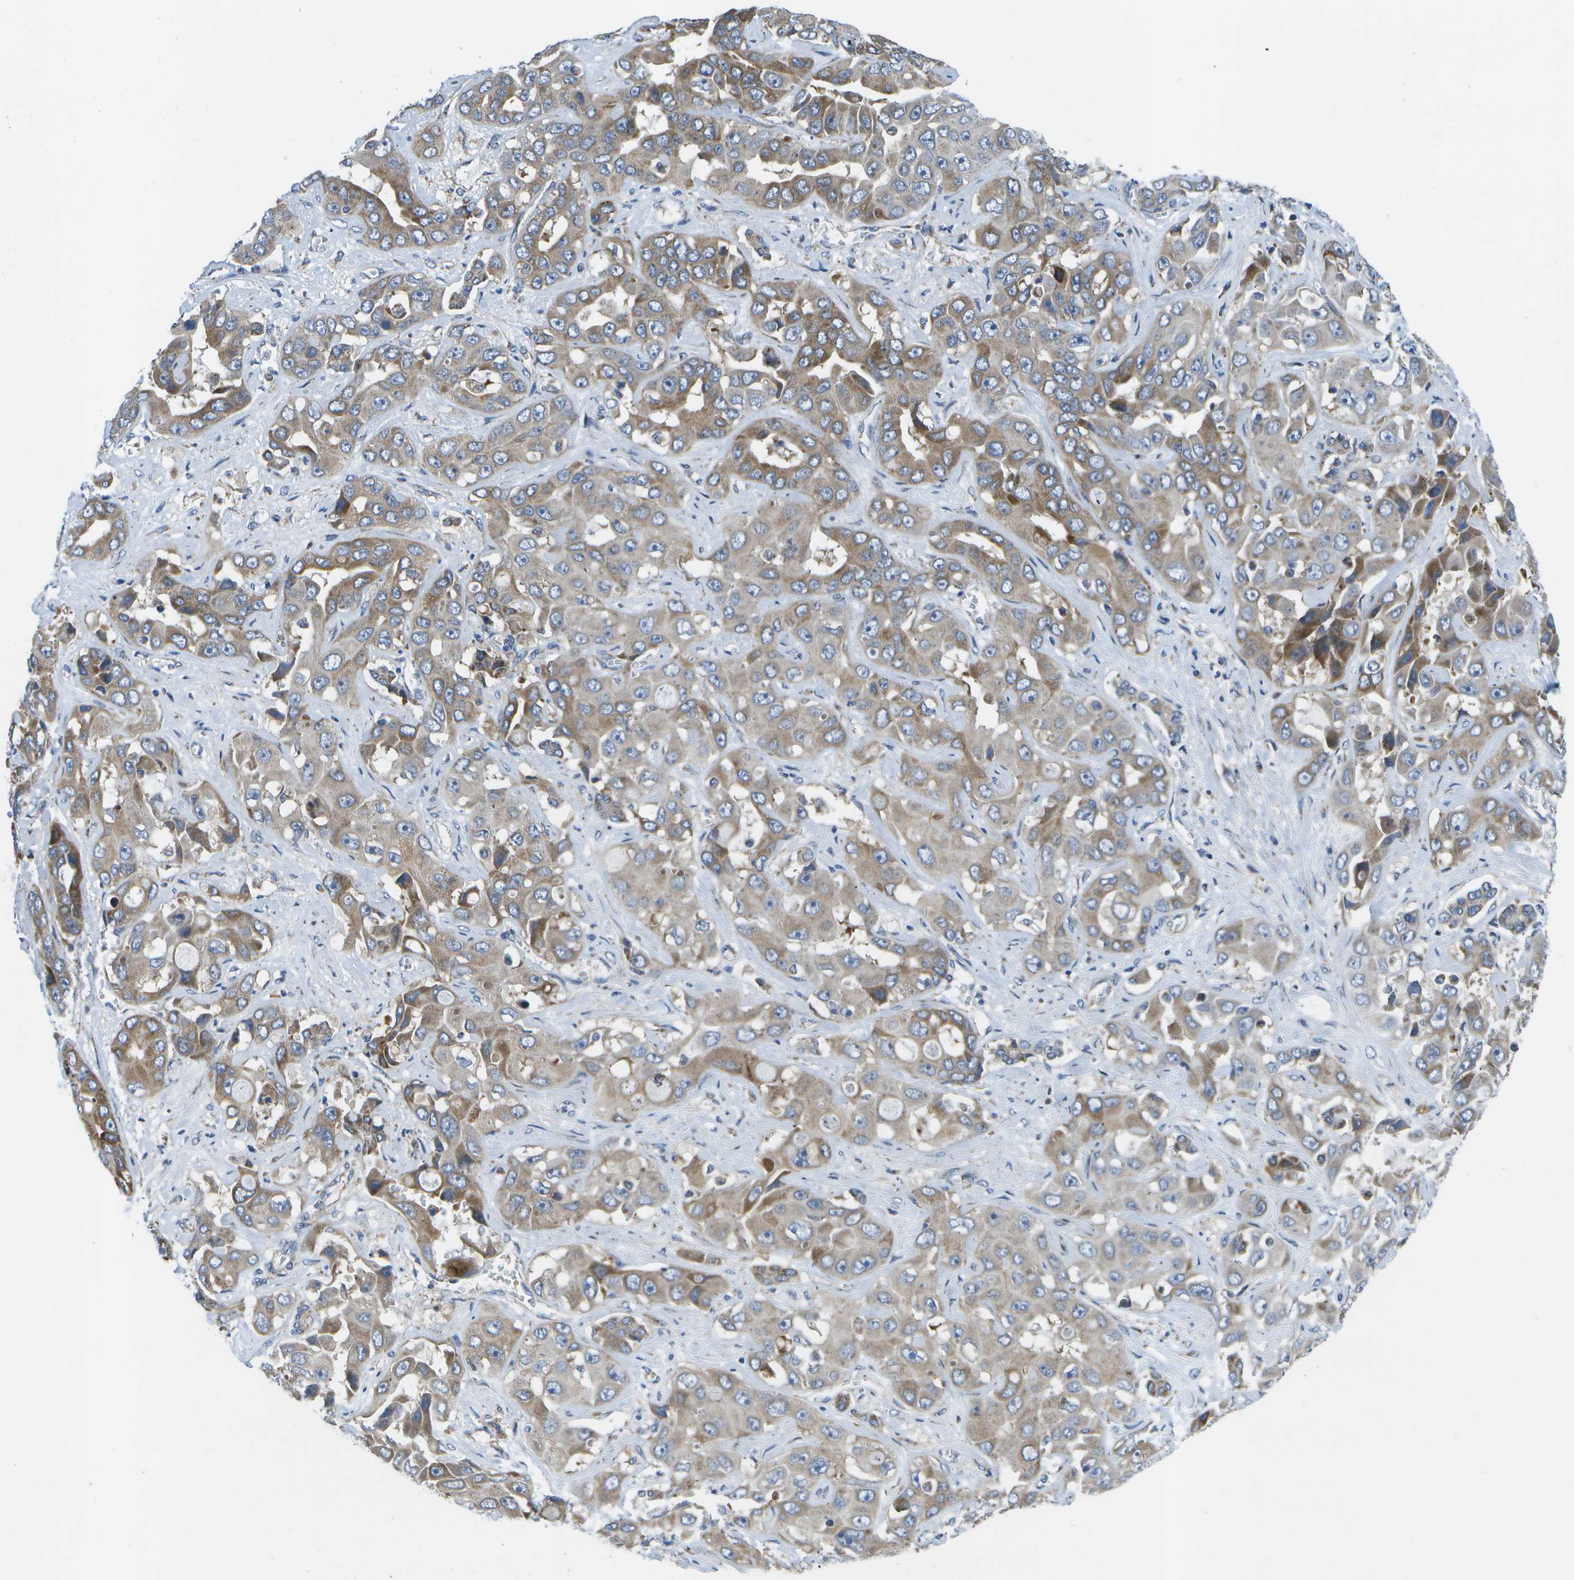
{"staining": {"intensity": "moderate", "quantity": "25%-75%", "location": "cytoplasmic/membranous"}, "tissue": "liver cancer", "cell_type": "Tumor cells", "image_type": "cancer", "snomed": [{"axis": "morphology", "description": "Cholangiocarcinoma"}, {"axis": "topography", "description": "Liver"}], "caption": "A micrograph showing moderate cytoplasmic/membranous positivity in approximately 25%-75% of tumor cells in cholangiocarcinoma (liver), as visualized by brown immunohistochemical staining.", "gene": "MVK", "patient": {"sex": "female", "age": 52}}